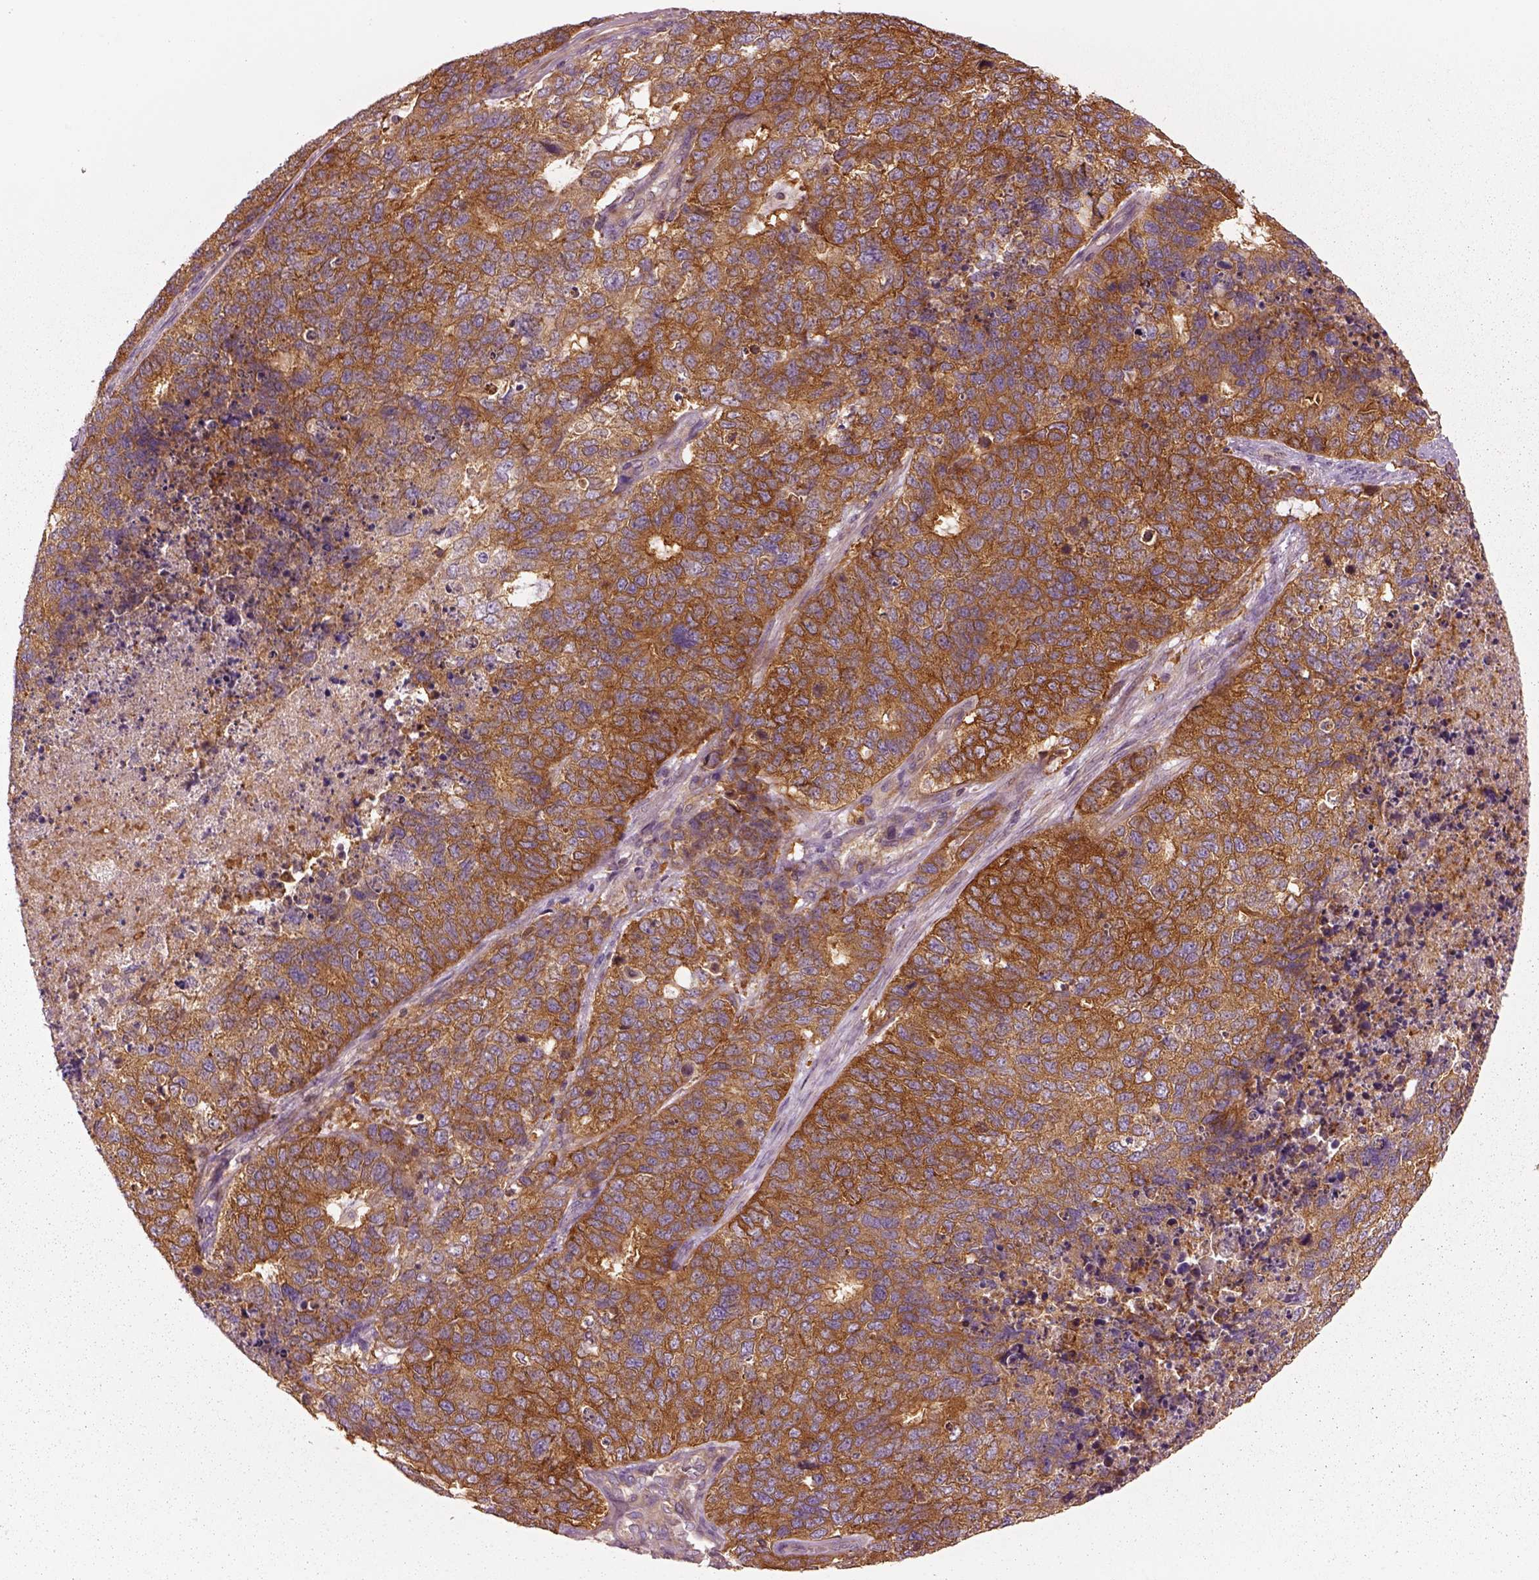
{"staining": {"intensity": "moderate", "quantity": ">75%", "location": "cytoplasmic/membranous"}, "tissue": "cervical cancer", "cell_type": "Tumor cells", "image_type": "cancer", "snomed": [{"axis": "morphology", "description": "Squamous cell carcinoma, NOS"}, {"axis": "topography", "description": "Cervix"}], "caption": "Immunohistochemical staining of human cervical cancer exhibits moderate cytoplasmic/membranous protein expression in about >75% of tumor cells. Nuclei are stained in blue.", "gene": "CAD", "patient": {"sex": "female", "age": 63}}